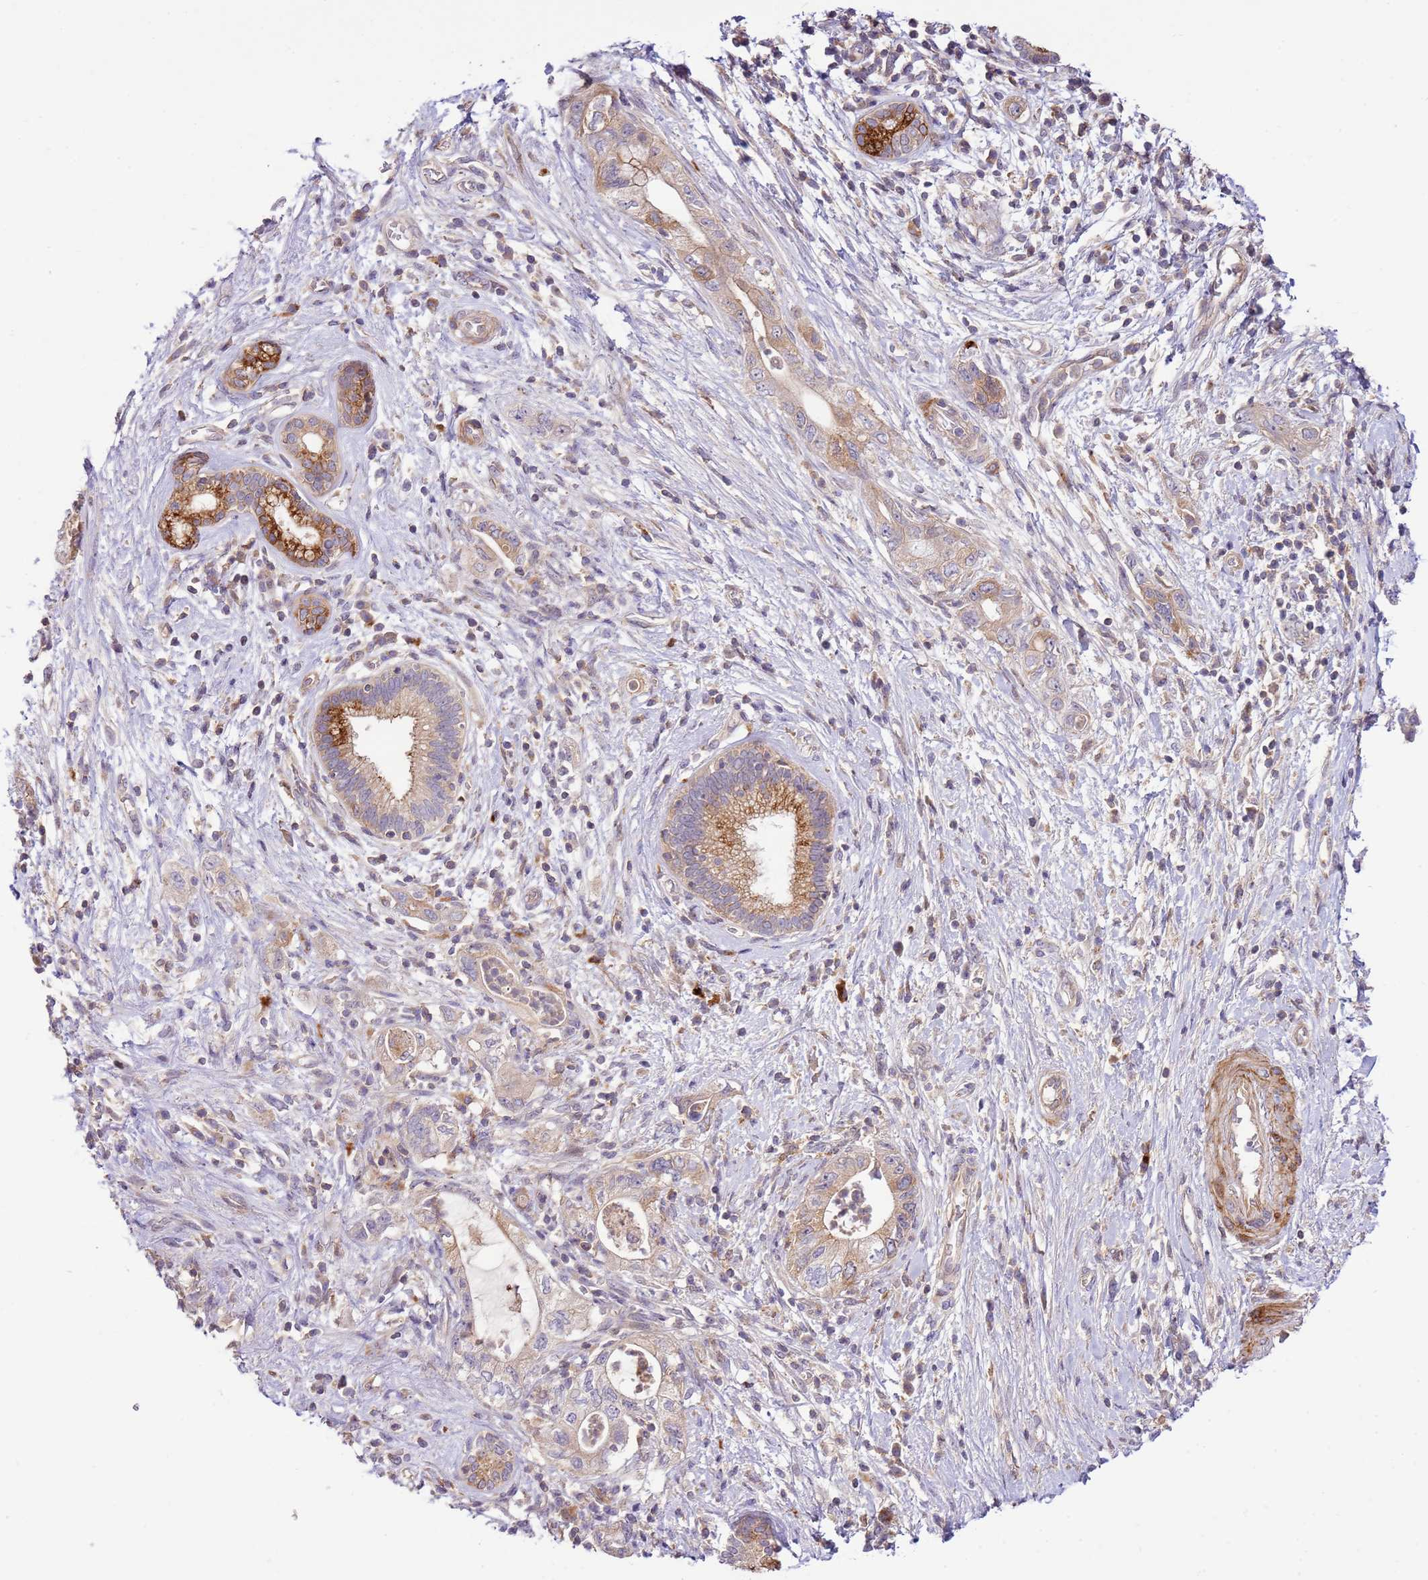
{"staining": {"intensity": "strong", "quantity": "<25%", "location": "cytoplasmic/membranous"}, "tissue": "pancreatic cancer", "cell_type": "Tumor cells", "image_type": "cancer", "snomed": [{"axis": "morphology", "description": "Adenocarcinoma, NOS"}, {"axis": "topography", "description": "Pancreas"}], "caption": "Protein staining of pancreatic cancer (adenocarcinoma) tissue reveals strong cytoplasmic/membranous expression in approximately <25% of tumor cells. (brown staining indicates protein expression, while blue staining denotes nuclei).", "gene": "ZNF624", "patient": {"sex": "female", "age": 73}}